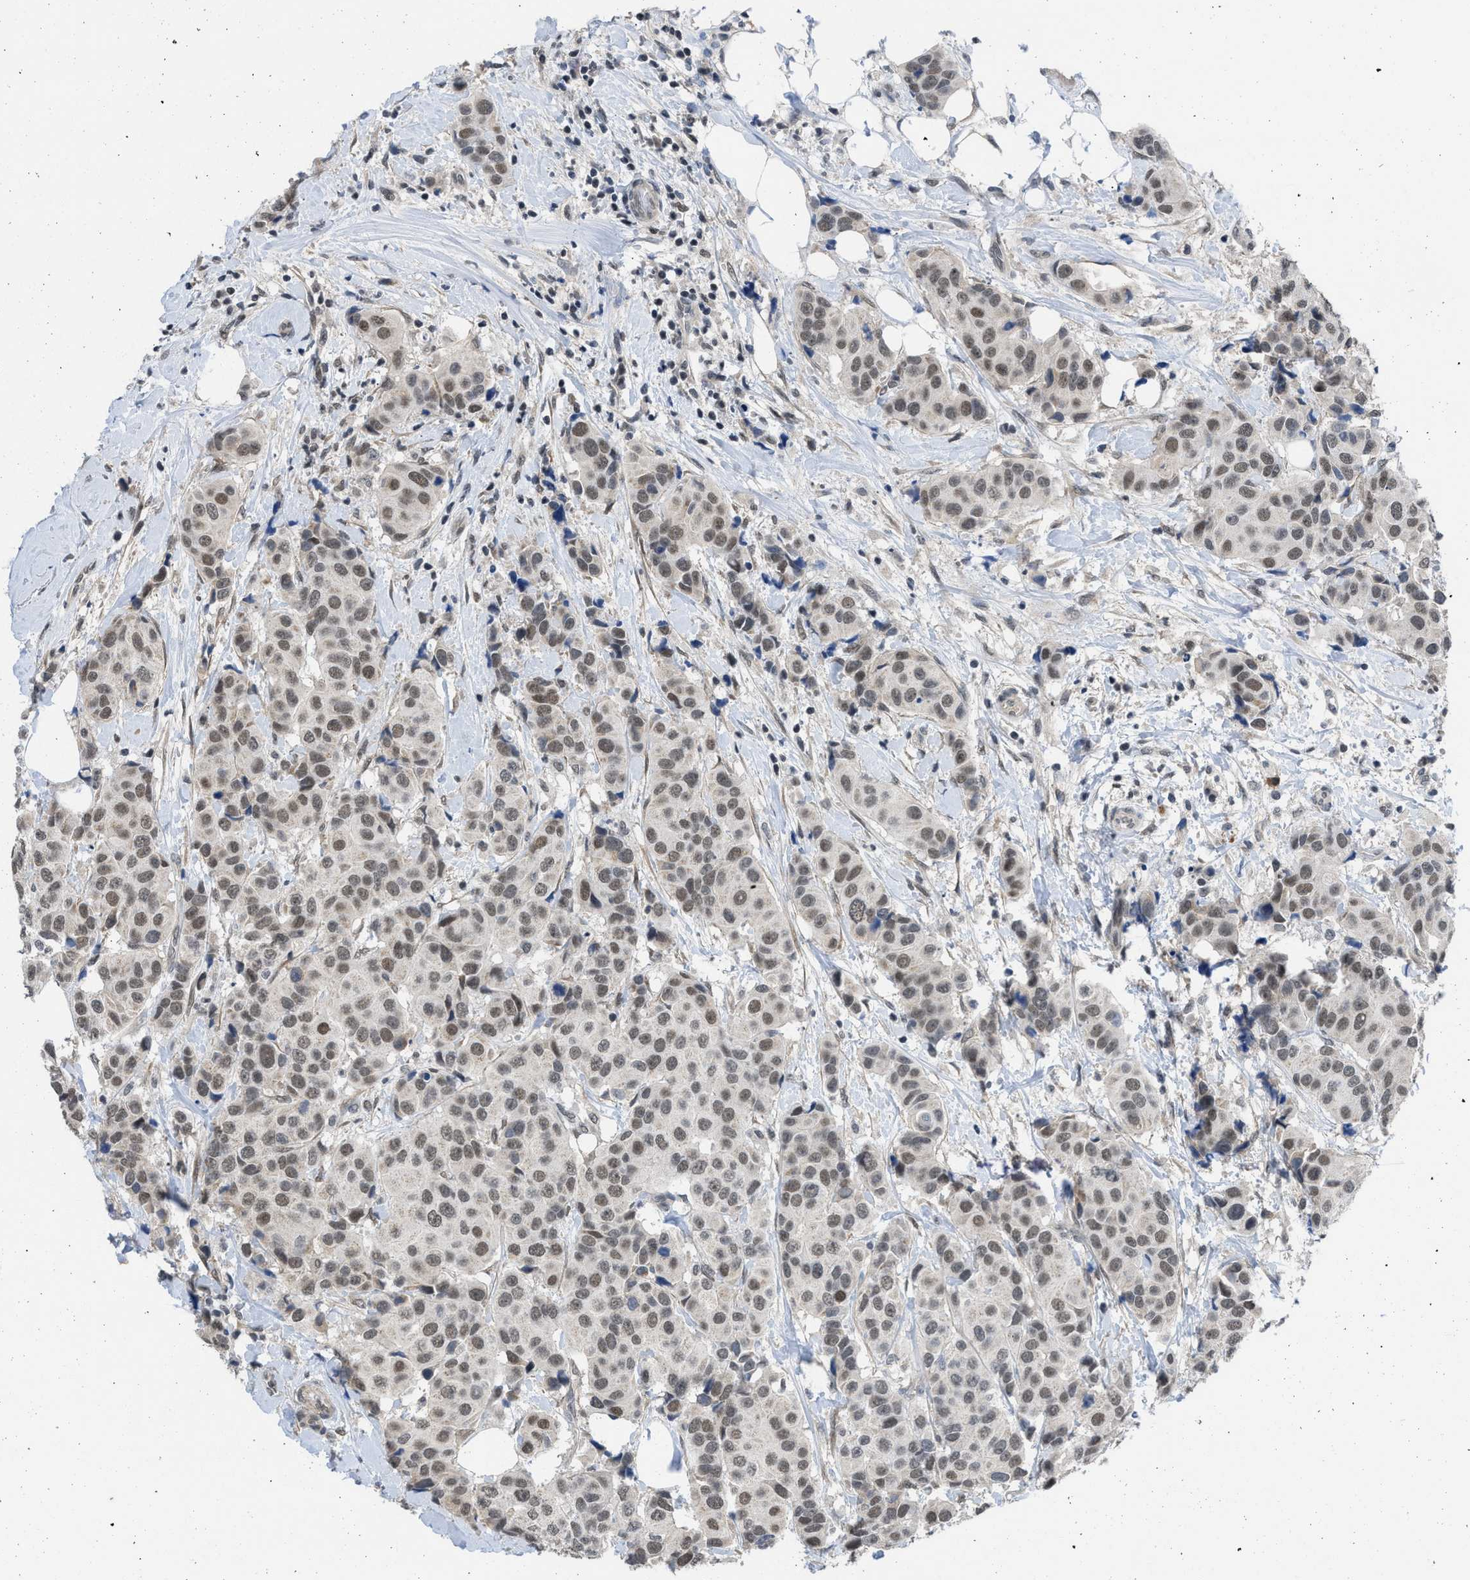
{"staining": {"intensity": "moderate", "quantity": ">75%", "location": "nuclear"}, "tissue": "breast cancer", "cell_type": "Tumor cells", "image_type": "cancer", "snomed": [{"axis": "morphology", "description": "Normal tissue, NOS"}, {"axis": "morphology", "description": "Duct carcinoma"}, {"axis": "topography", "description": "Breast"}], "caption": "Immunohistochemistry (IHC) (DAB) staining of human breast cancer exhibits moderate nuclear protein expression in approximately >75% of tumor cells.", "gene": "TERF2IP", "patient": {"sex": "female", "age": 39}}